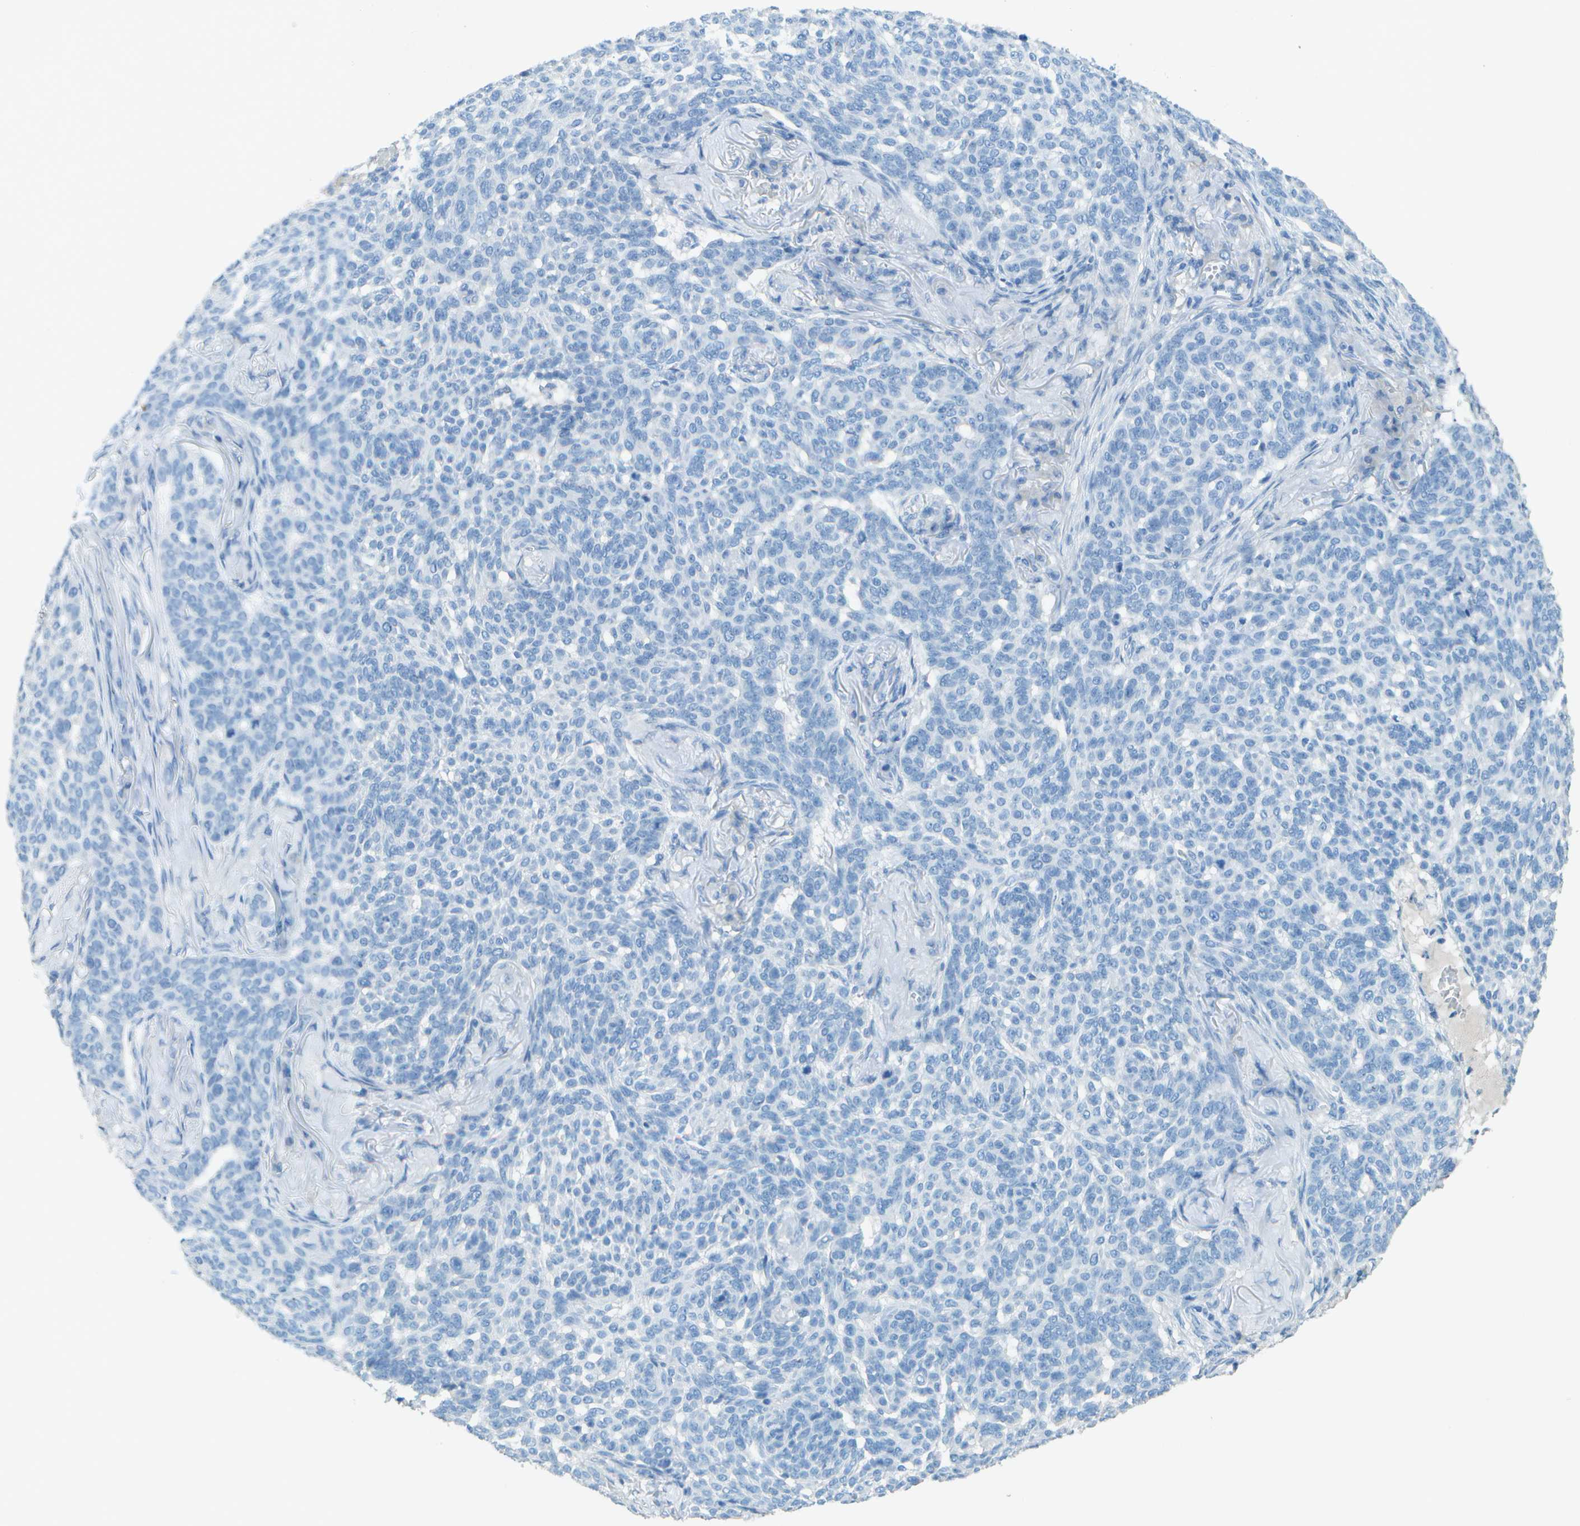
{"staining": {"intensity": "negative", "quantity": "none", "location": "none"}, "tissue": "skin cancer", "cell_type": "Tumor cells", "image_type": "cancer", "snomed": [{"axis": "morphology", "description": "Basal cell carcinoma"}, {"axis": "topography", "description": "Skin"}], "caption": "Immunohistochemistry (IHC) micrograph of neoplastic tissue: human basal cell carcinoma (skin) stained with DAB demonstrates no significant protein positivity in tumor cells. (Immunohistochemistry (IHC), brightfield microscopy, high magnification).", "gene": "LGI2", "patient": {"sex": "male", "age": 85}}